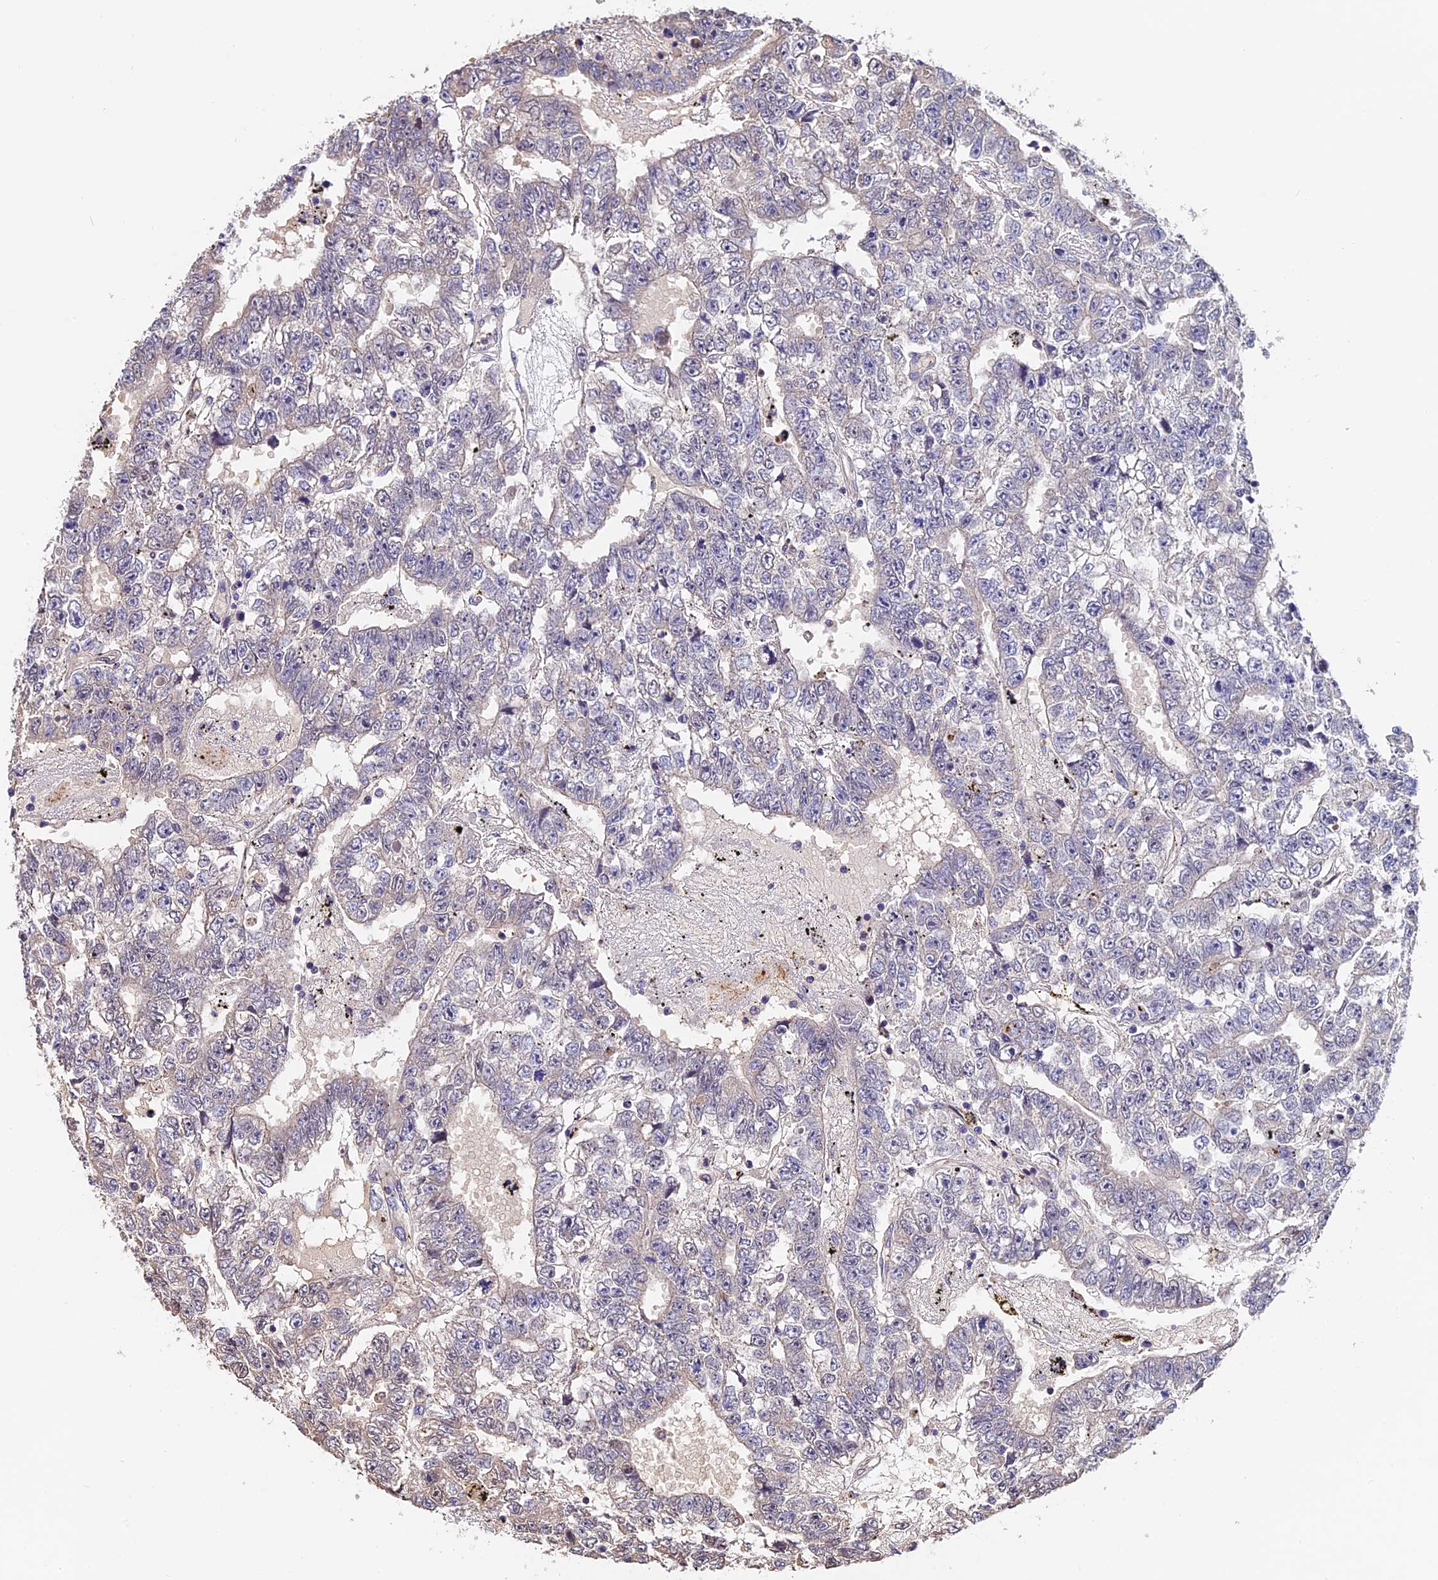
{"staining": {"intensity": "negative", "quantity": "none", "location": "none"}, "tissue": "testis cancer", "cell_type": "Tumor cells", "image_type": "cancer", "snomed": [{"axis": "morphology", "description": "Carcinoma, Embryonal, NOS"}, {"axis": "topography", "description": "Testis"}], "caption": "IHC image of human testis cancer stained for a protein (brown), which demonstrates no positivity in tumor cells.", "gene": "TRMT1", "patient": {"sex": "male", "age": 25}}